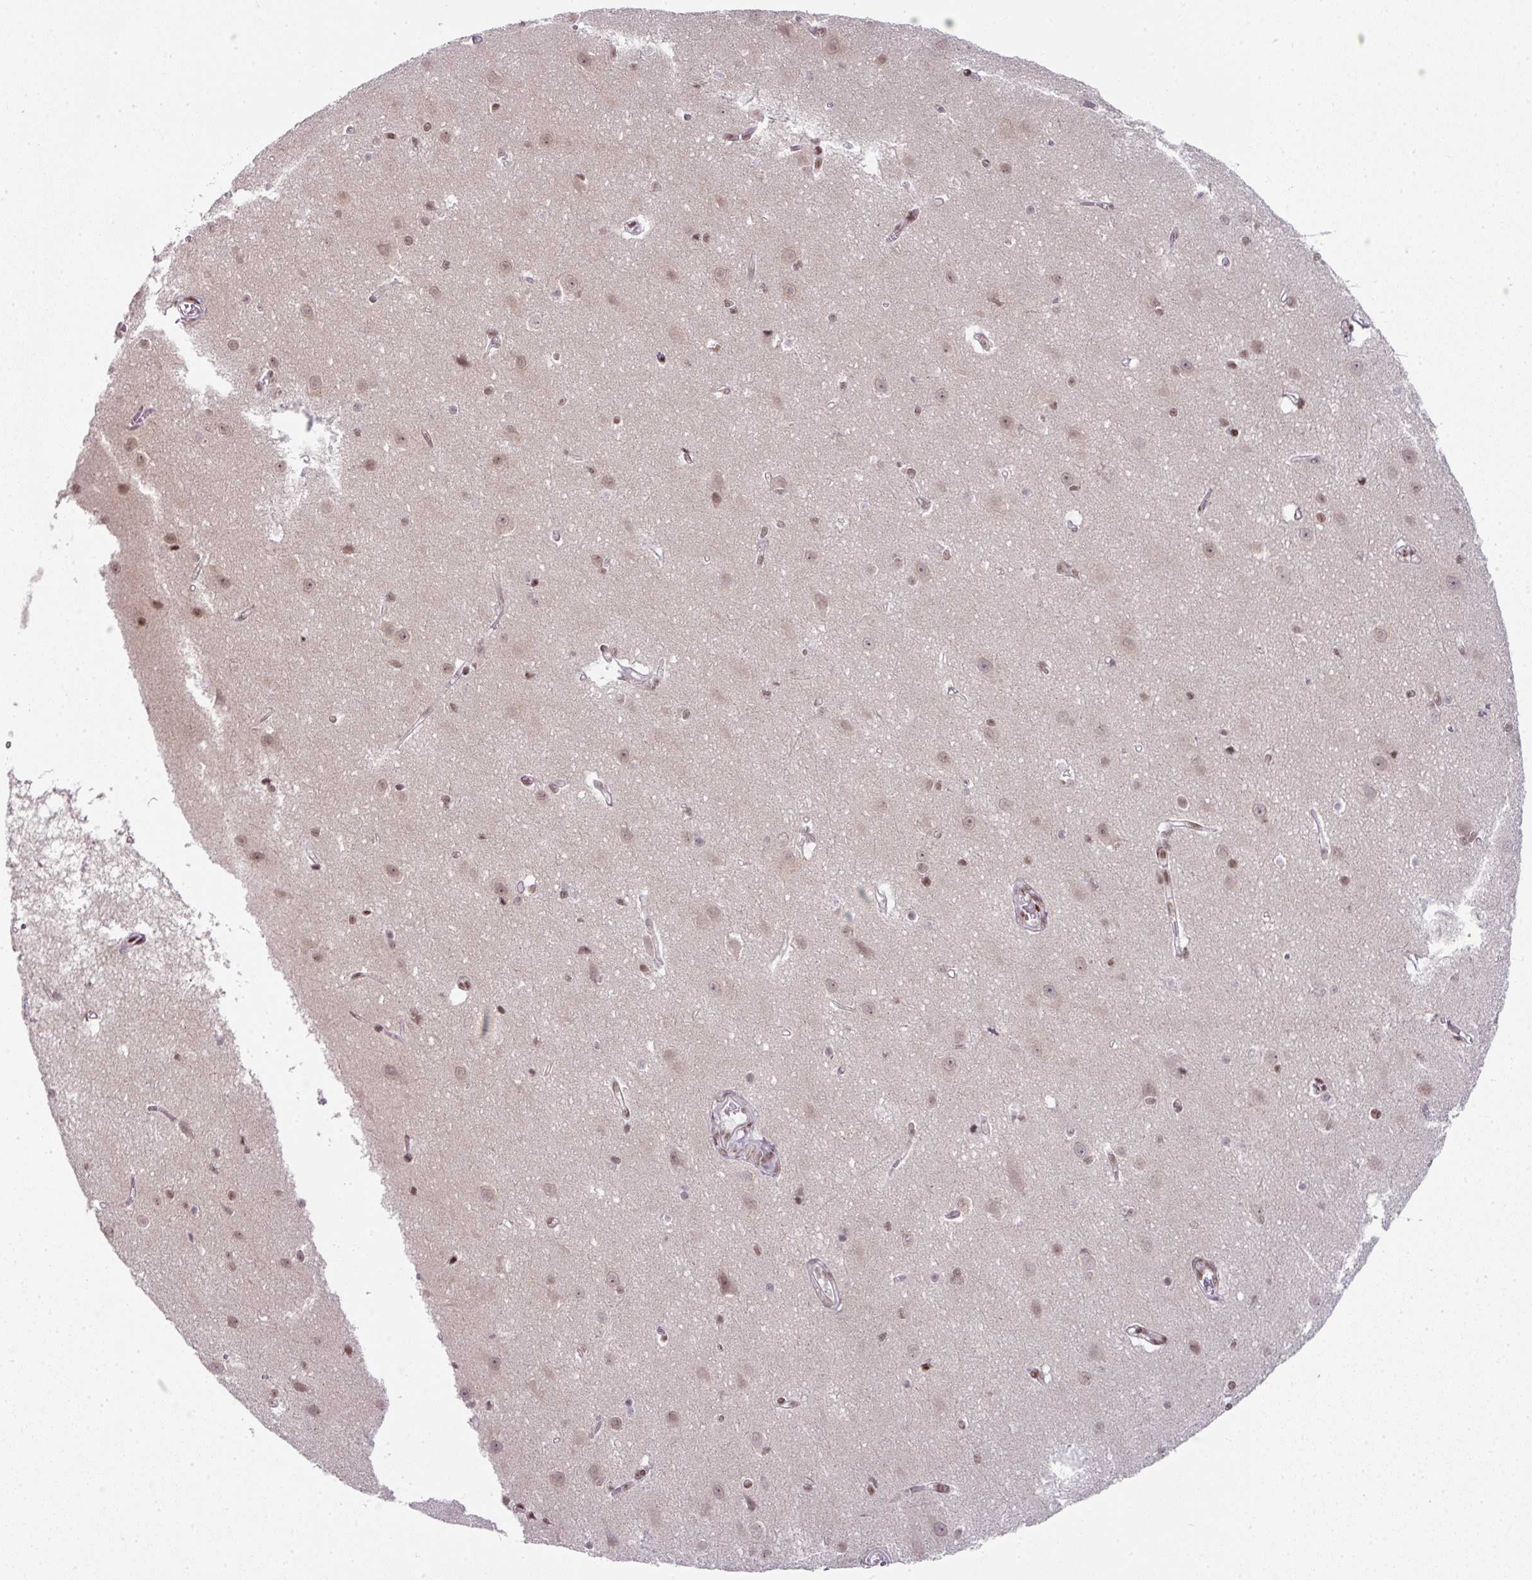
{"staining": {"intensity": "moderate", "quantity": "25%-75%", "location": "nuclear"}, "tissue": "cerebral cortex", "cell_type": "Endothelial cells", "image_type": "normal", "snomed": [{"axis": "morphology", "description": "Normal tissue, NOS"}, {"axis": "topography", "description": "Cerebral cortex"}], "caption": "Endothelial cells demonstrate medium levels of moderate nuclear expression in about 25%-75% of cells in normal human cerebral cortex. The staining was performed using DAB, with brown indicating positive protein expression. Nuclei are stained blue with hematoxylin.", "gene": "NFYA", "patient": {"sex": "male", "age": 37}}